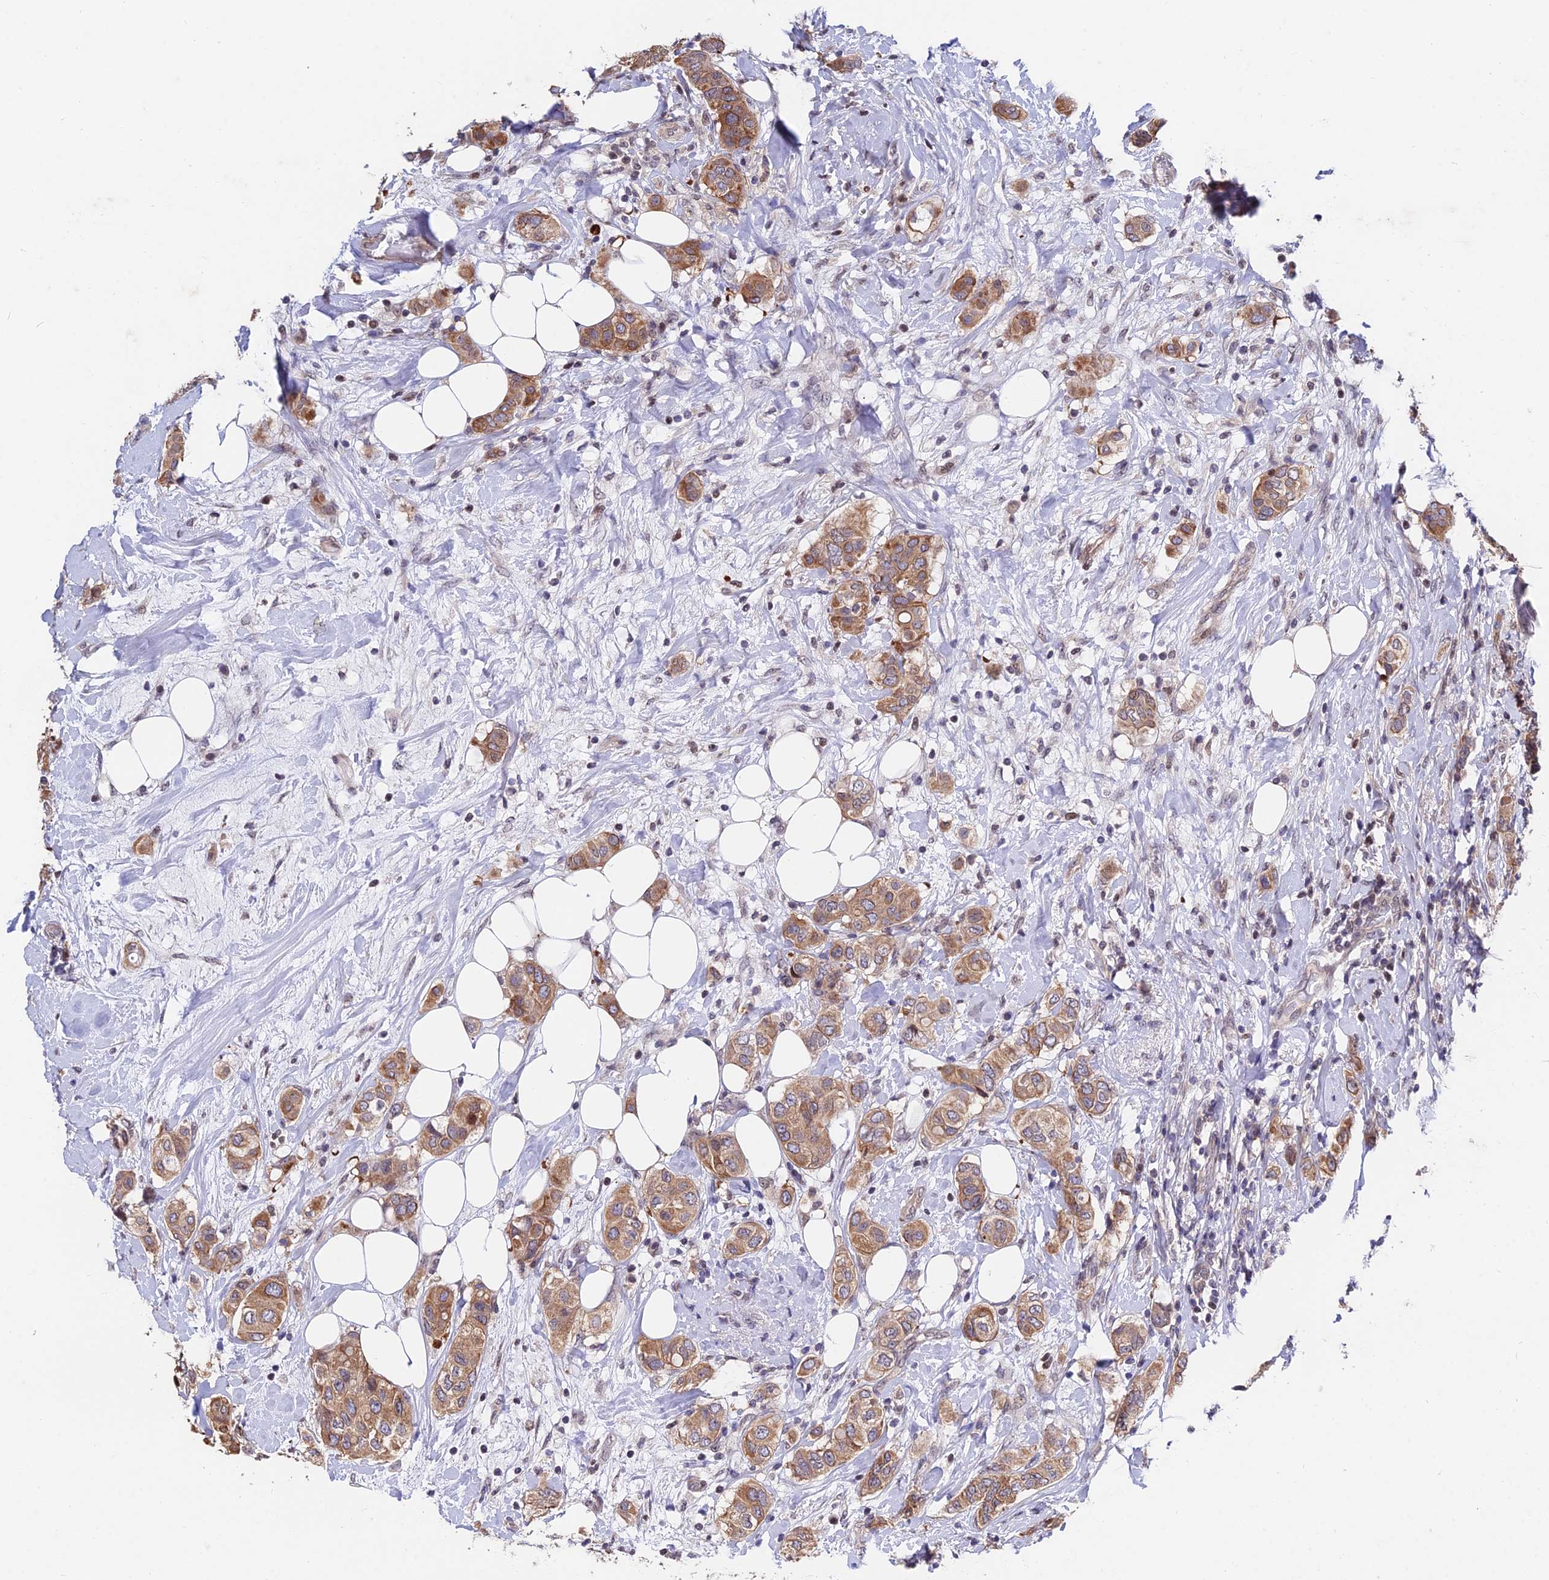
{"staining": {"intensity": "moderate", "quantity": ">75%", "location": "cytoplasmic/membranous"}, "tissue": "breast cancer", "cell_type": "Tumor cells", "image_type": "cancer", "snomed": [{"axis": "morphology", "description": "Lobular carcinoma"}, {"axis": "topography", "description": "Breast"}], "caption": "IHC photomicrograph of human lobular carcinoma (breast) stained for a protein (brown), which demonstrates medium levels of moderate cytoplasmic/membranous positivity in about >75% of tumor cells.", "gene": "INPP4A", "patient": {"sex": "female", "age": 51}}